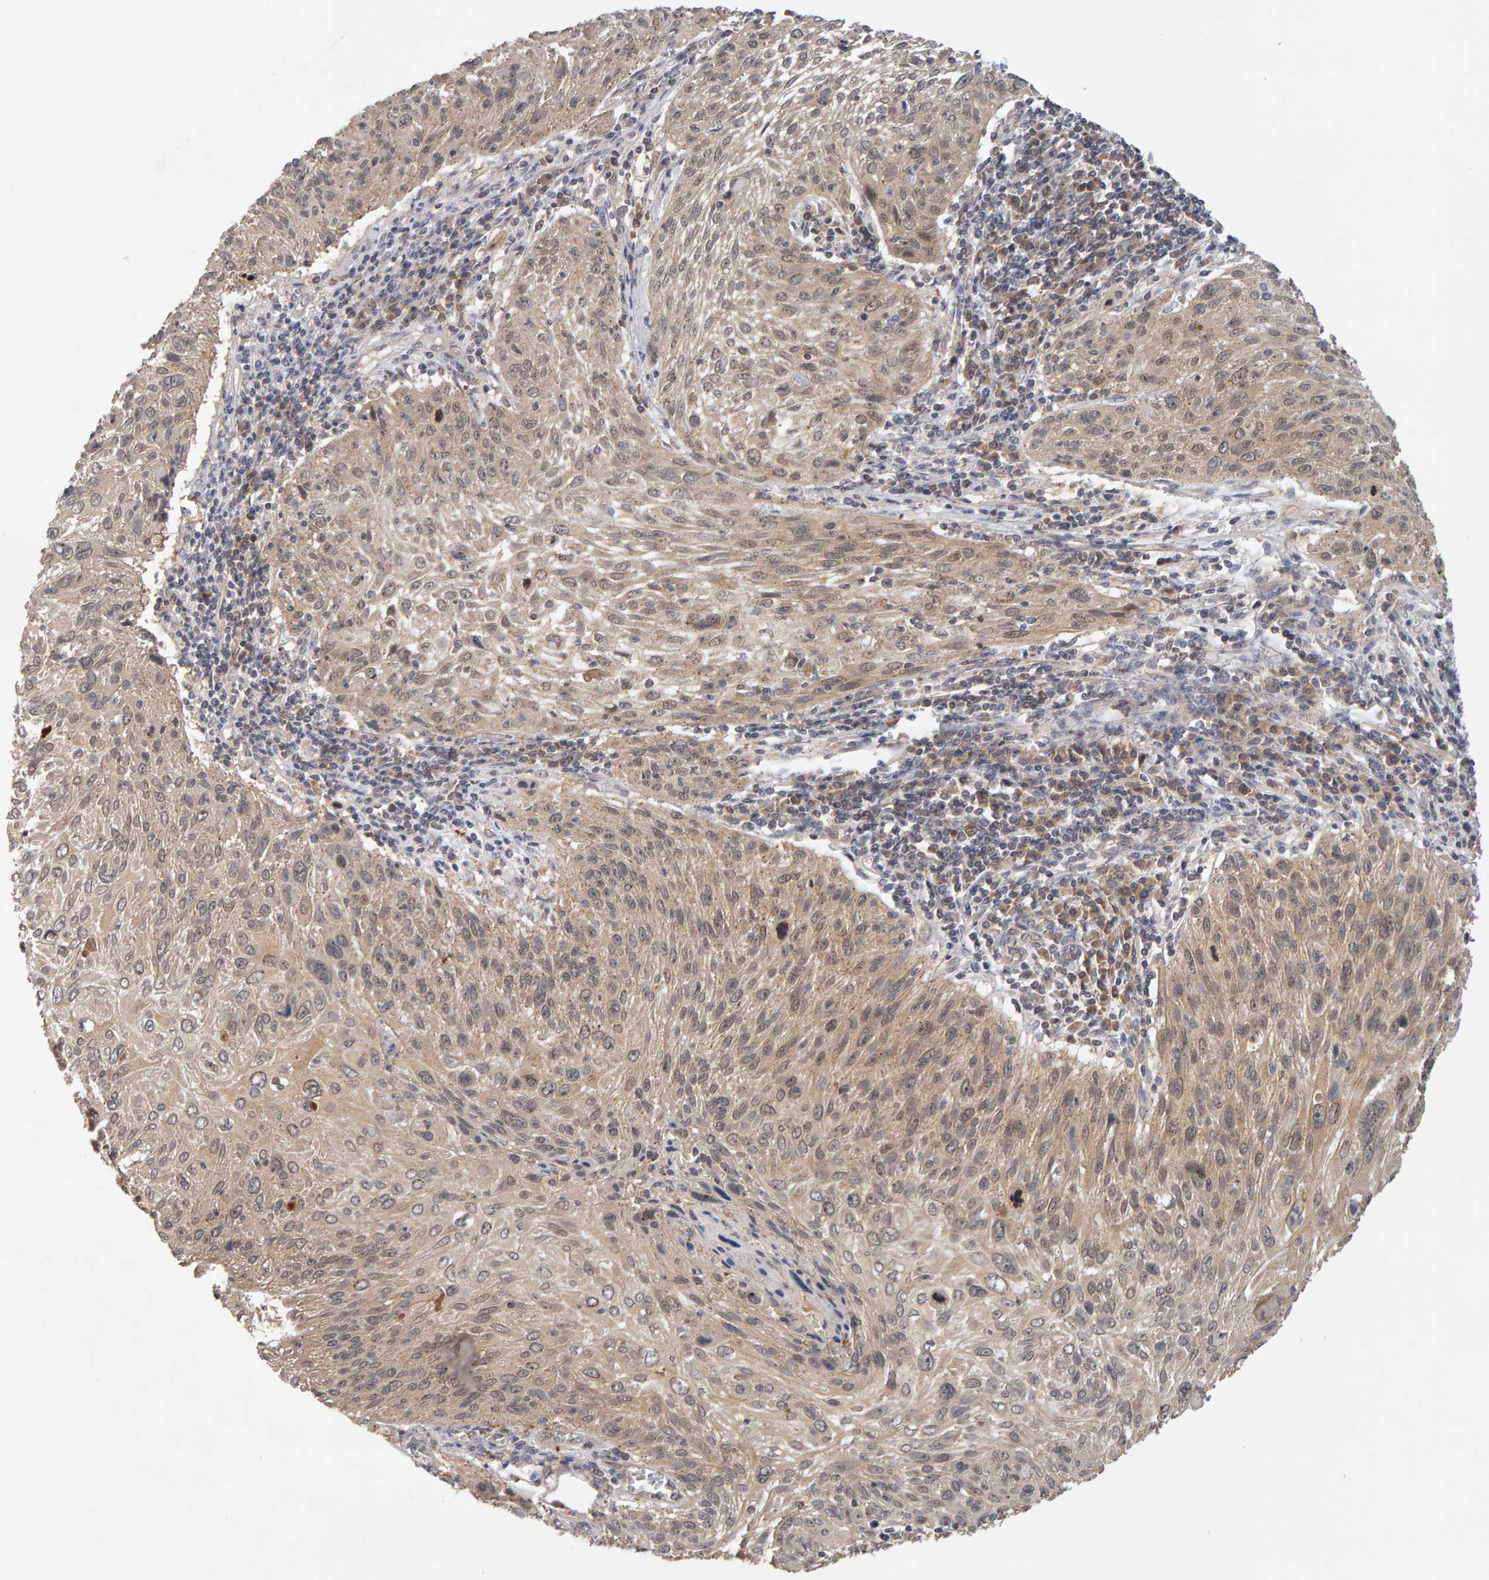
{"staining": {"intensity": "weak", "quantity": ">75%", "location": "cytoplasmic/membranous"}, "tissue": "cervical cancer", "cell_type": "Tumor cells", "image_type": "cancer", "snomed": [{"axis": "morphology", "description": "Squamous cell carcinoma, NOS"}, {"axis": "topography", "description": "Cervix"}], "caption": "The histopathology image exhibits immunohistochemical staining of cervical cancer (squamous cell carcinoma). There is weak cytoplasmic/membranous expression is seen in approximately >75% of tumor cells.", "gene": "DNAJC7", "patient": {"sex": "female", "age": 51}}